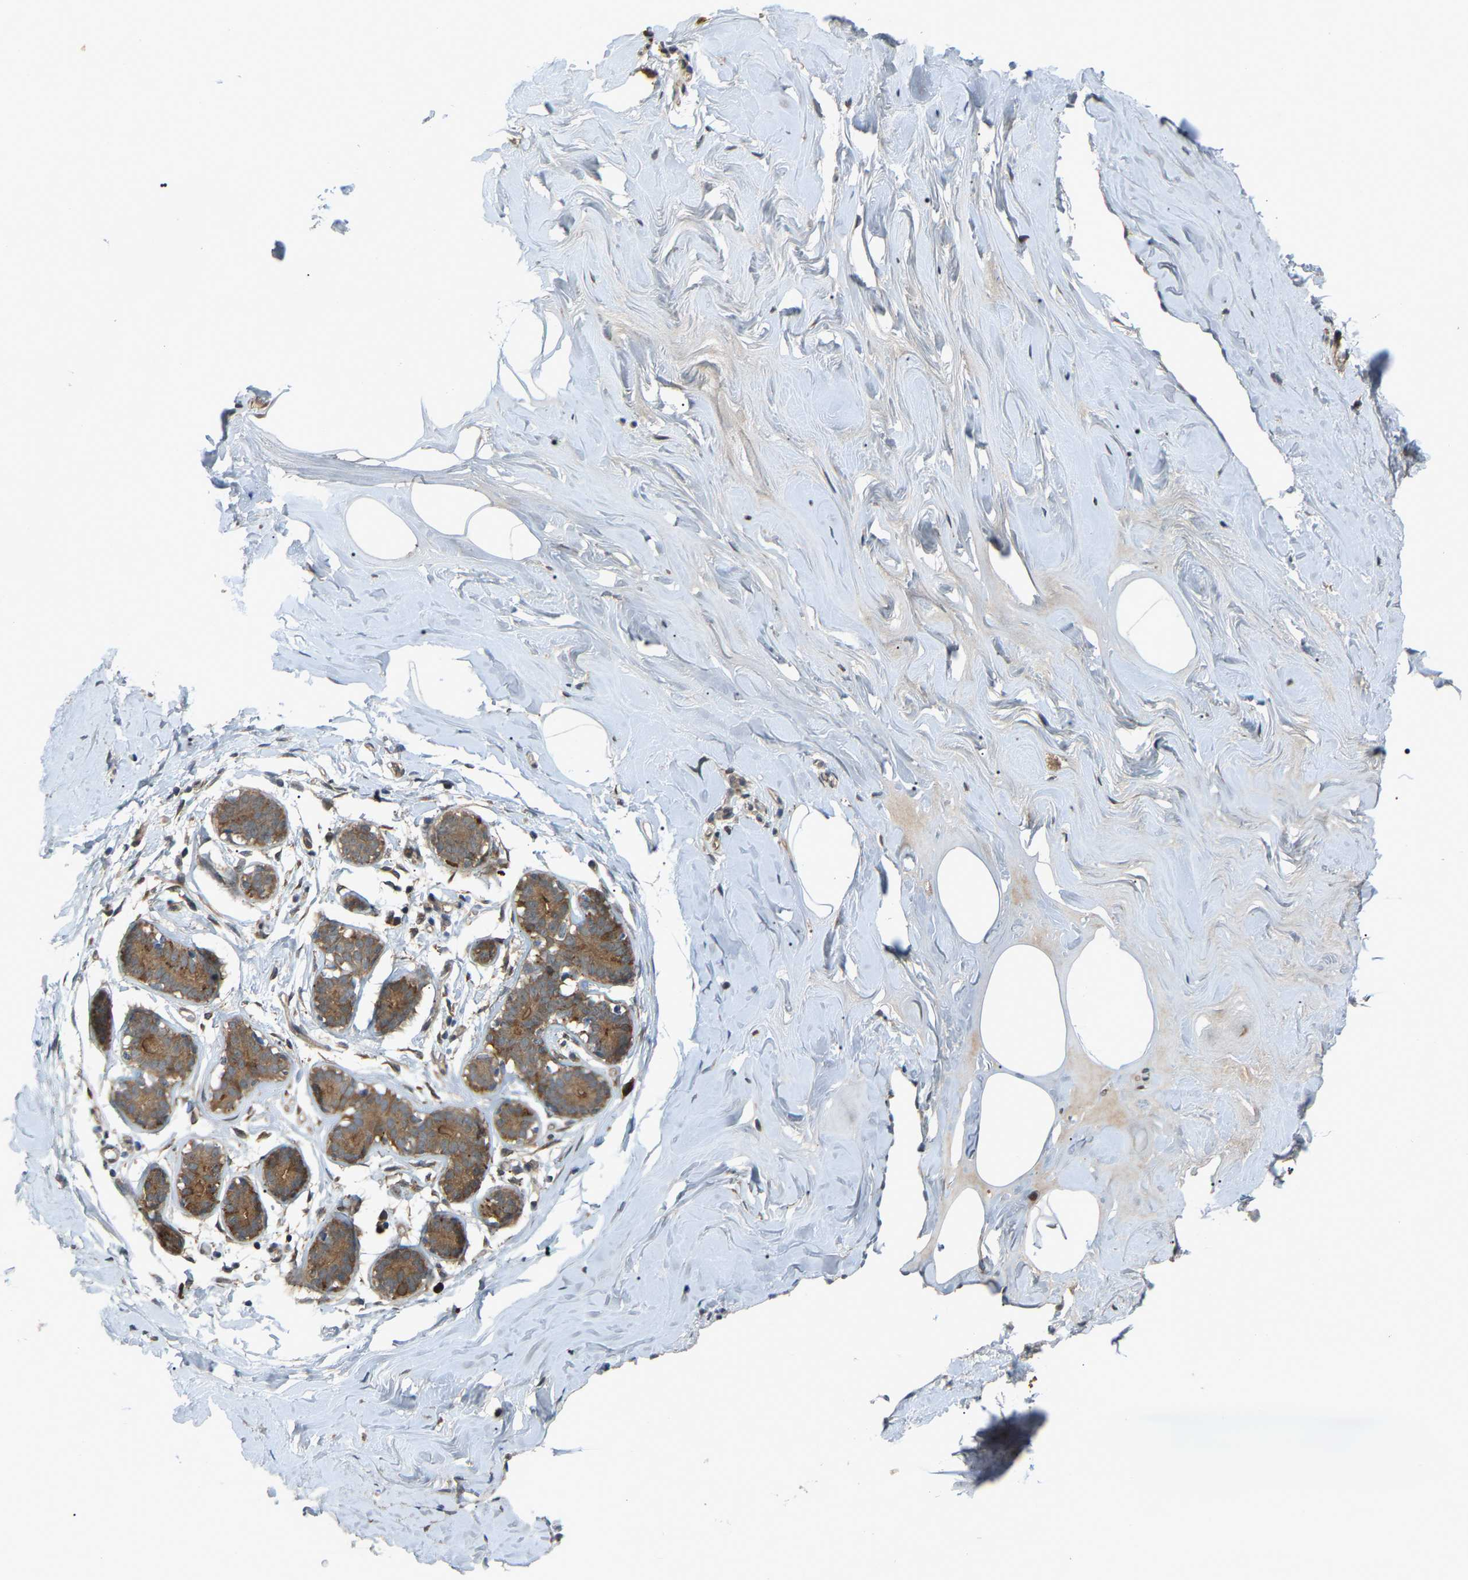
{"staining": {"intensity": "moderate", "quantity": ">75%", "location": "cytoplasmic/membranous"}, "tissue": "adipose tissue", "cell_type": "Adipocytes", "image_type": "normal", "snomed": [{"axis": "morphology", "description": "Normal tissue, NOS"}, {"axis": "morphology", "description": "Fibrosis, NOS"}, {"axis": "topography", "description": "Breast"}, {"axis": "topography", "description": "Adipose tissue"}], "caption": "Adipocytes demonstrate medium levels of moderate cytoplasmic/membranous staining in approximately >75% of cells in unremarkable adipose tissue. Ihc stains the protein of interest in brown and the nuclei are stained blue.", "gene": "CROT", "patient": {"sex": "female", "age": 39}}